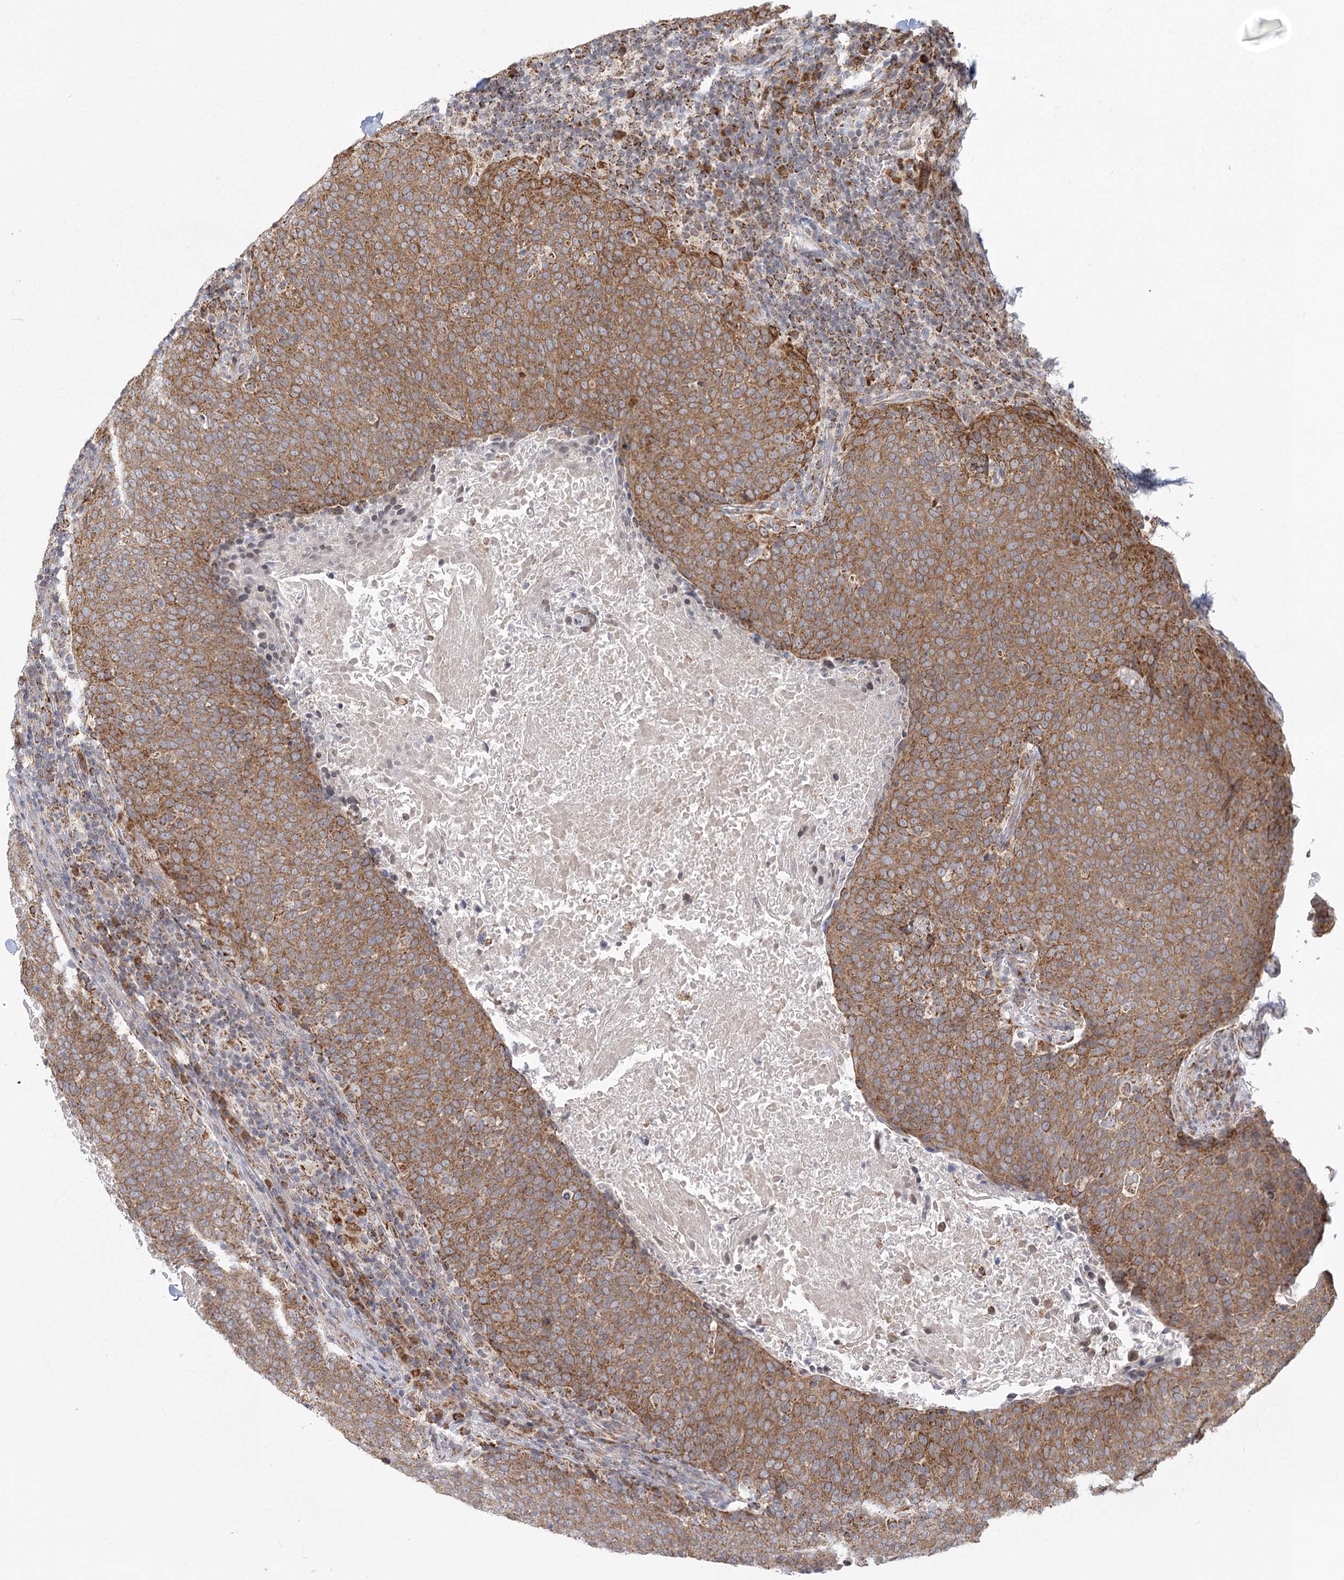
{"staining": {"intensity": "moderate", "quantity": ">75%", "location": "cytoplasmic/membranous"}, "tissue": "head and neck cancer", "cell_type": "Tumor cells", "image_type": "cancer", "snomed": [{"axis": "morphology", "description": "Squamous cell carcinoma, NOS"}, {"axis": "morphology", "description": "Squamous cell carcinoma, metastatic, NOS"}, {"axis": "topography", "description": "Lymph node"}, {"axis": "topography", "description": "Head-Neck"}], "caption": "Tumor cells demonstrate medium levels of moderate cytoplasmic/membranous positivity in about >75% of cells in head and neck metastatic squamous cell carcinoma.", "gene": "LACTB", "patient": {"sex": "male", "age": 62}}